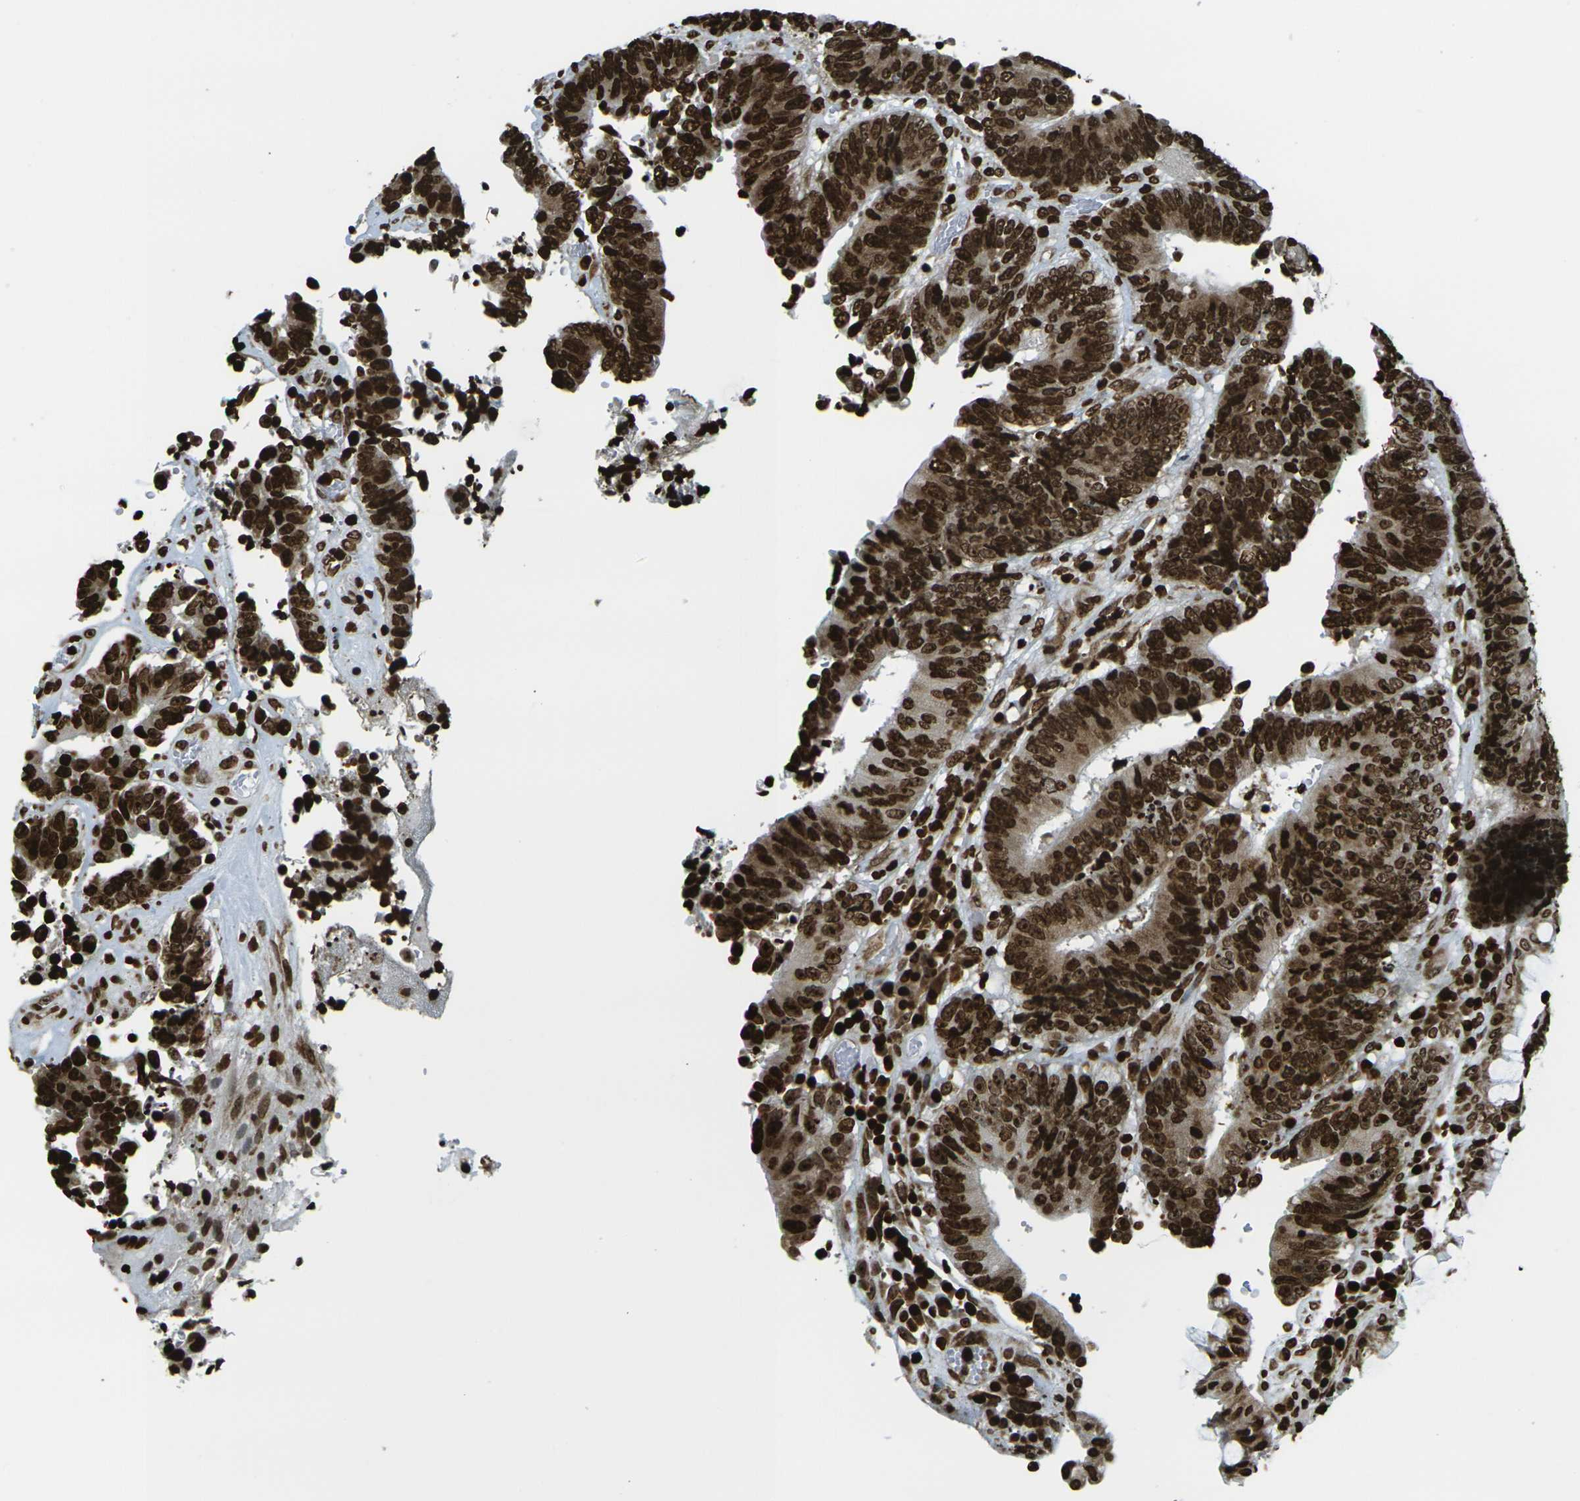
{"staining": {"intensity": "strong", "quantity": ">75%", "location": "nuclear"}, "tissue": "colorectal cancer", "cell_type": "Tumor cells", "image_type": "cancer", "snomed": [{"axis": "morphology", "description": "Adenocarcinoma, NOS"}, {"axis": "topography", "description": "Rectum"}], "caption": "Colorectal cancer tissue exhibits strong nuclear positivity in approximately >75% of tumor cells (brown staining indicates protein expression, while blue staining denotes nuclei).", "gene": "H1-2", "patient": {"sex": "male", "age": 72}}